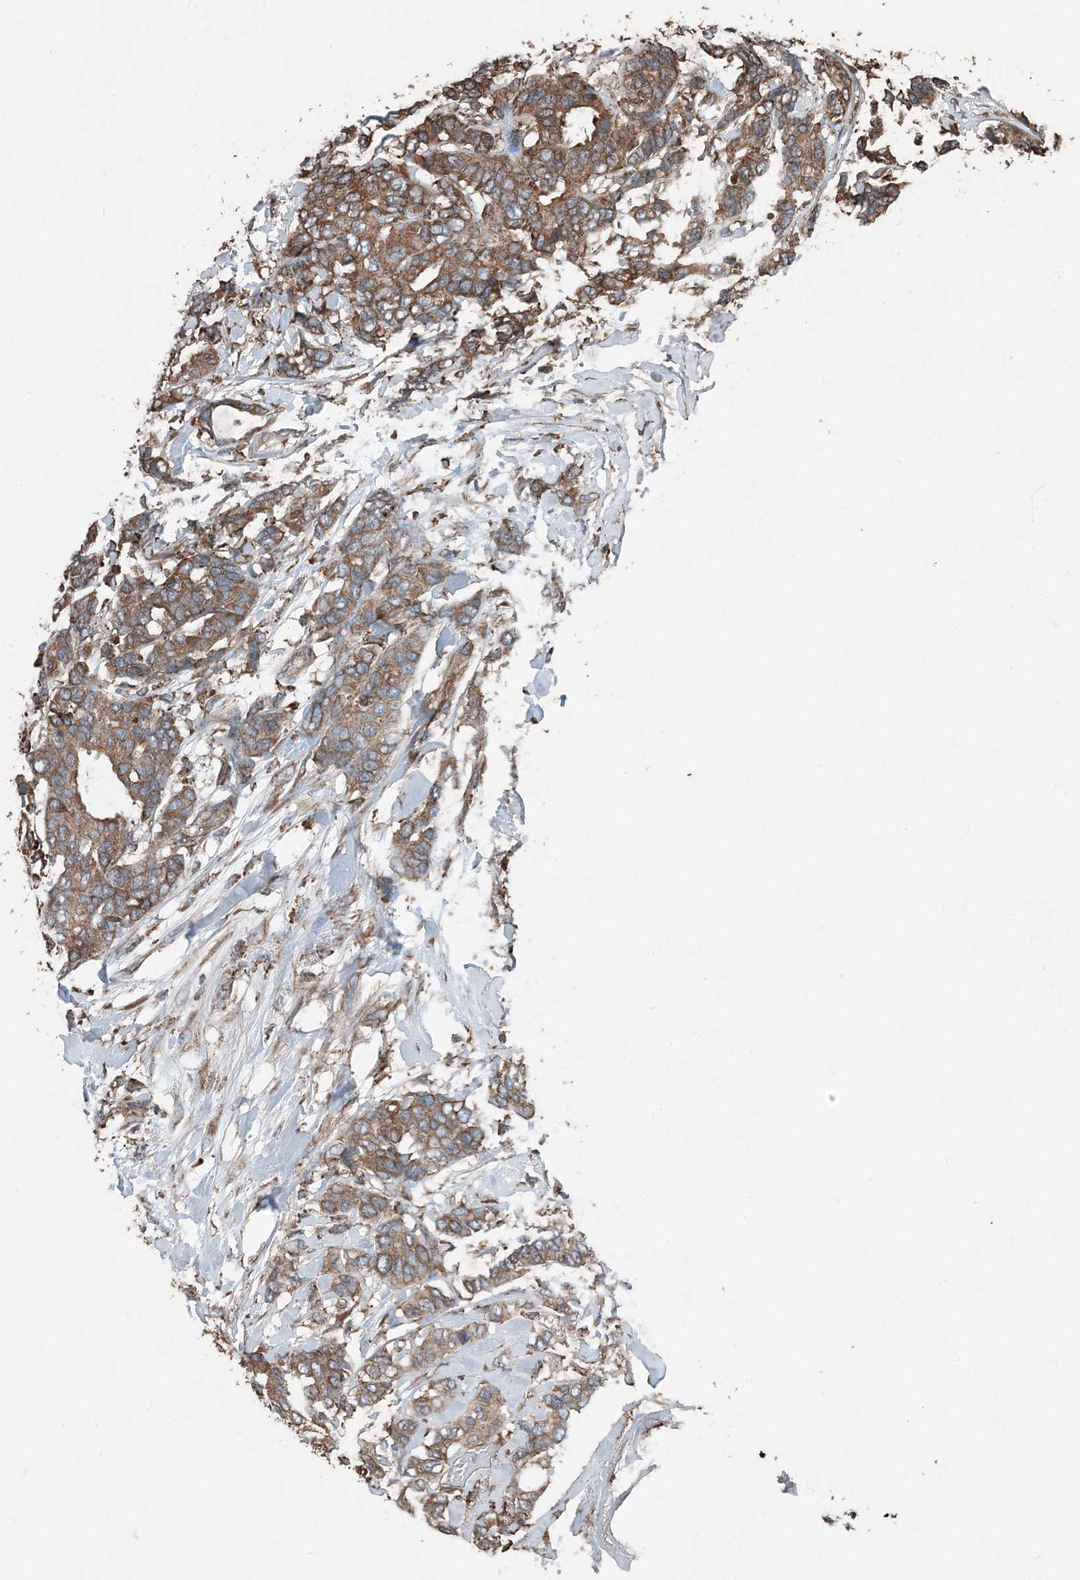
{"staining": {"intensity": "moderate", "quantity": ">75%", "location": "cytoplasmic/membranous"}, "tissue": "breast cancer", "cell_type": "Tumor cells", "image_type": "cancer", "snomed": [{"axis": "morphology", "description": "Duct carcinoma"}, {"axis": "topography", "description": "Breast"}], "caption": "IHC (DAB (3,3'-diaminobenzidine)) staining of invasive ductal carcinoma (breast) displays moderate cytoplasmic/membranous protein positivity in about >75% of tumor cells.", "gene": "PDIA6", "patient": {"sex": "female", "age": 87}}